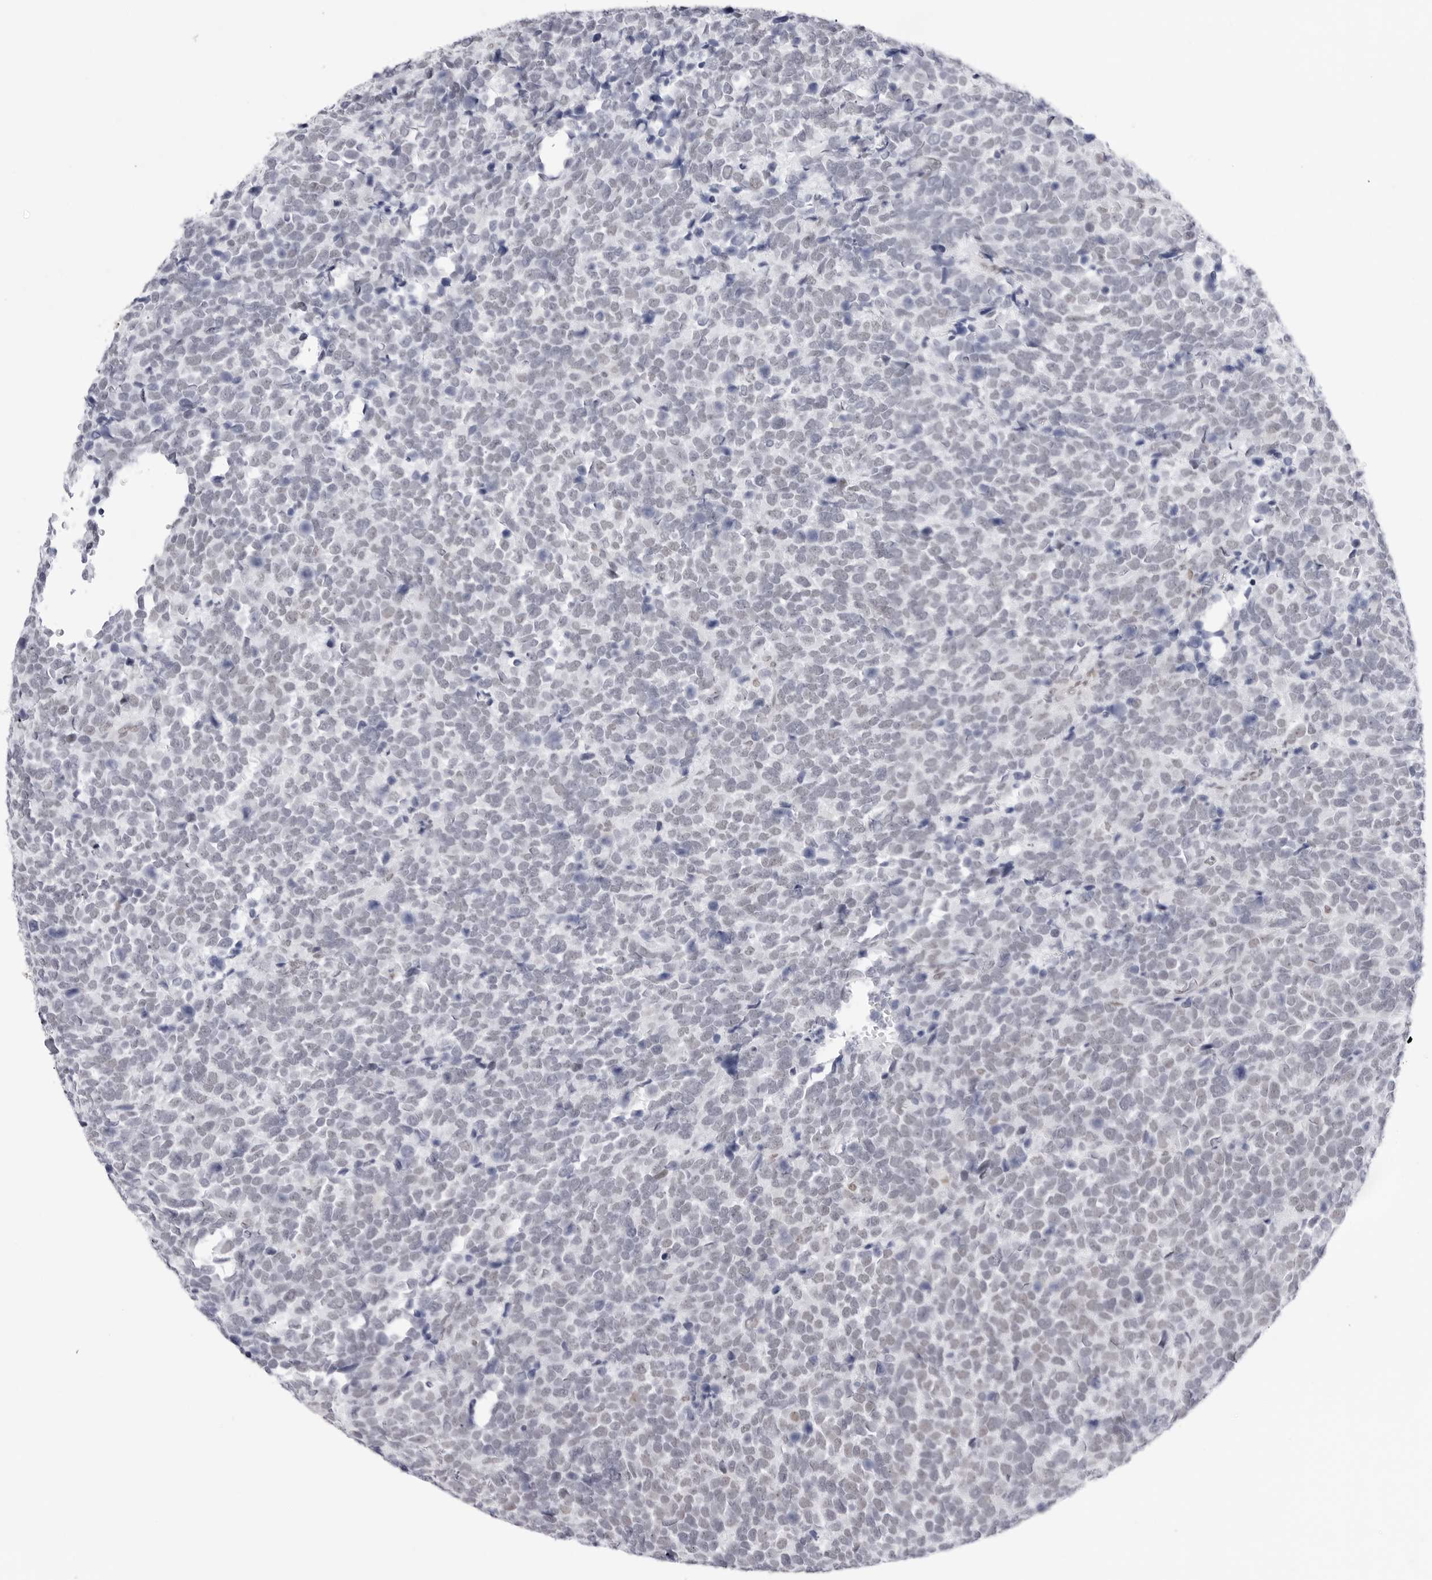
{"staining": {"intensity": "negative", "quantity": "none", "location": "none"}, "tissue": "urothelial cancer", "cell_type": "Tumor cells", "image_type": "cancer", "snomed": [{"axis": "morphology", "description": "Urothelial carcinoma, High grade"}, {"axis": "topography", "description": "Urinary bladder"}], "caption": "Tumor cells show no significant protein expression in urothelial cancer. The staining is performed using DAB brown chromogen with nuclei counter-stained in using hematoxylin.", "gene": "C1orf162", "patient": {"sex": "female", "age": 82}}